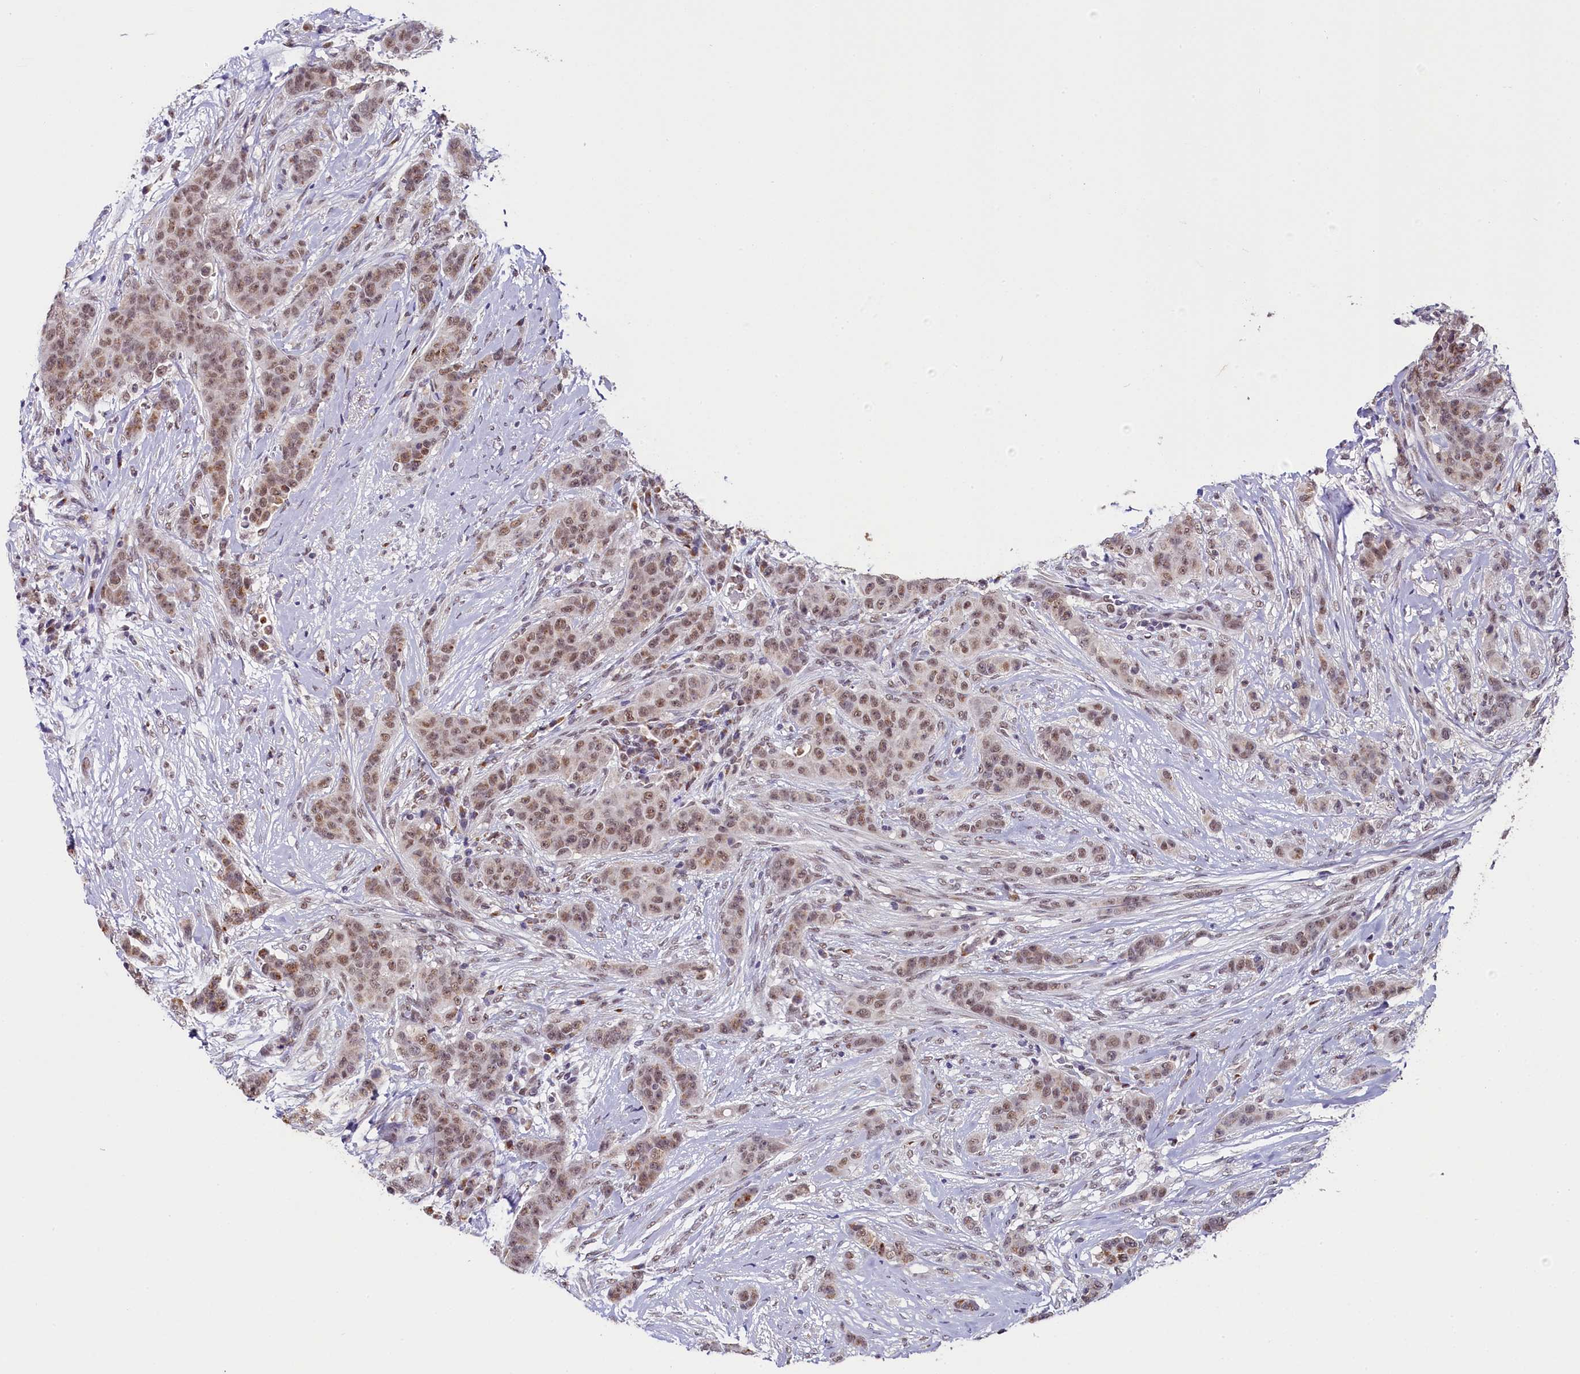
{"staining": {"intensity": "moderate", "quantity": ">75%", "location": "nuclear"}, "tissue": "breast cancer", "cell_type": "Tumor cells", "image_type": "cancer", "snomed": [{"axis": "morphology", "description": "Duct carcinoma"}, {"axis": "topography", "description": "Breast"}], "caption": "The histopathology image shows immunohistochemical staining of breast intraductal carcinoma. There is moderate nuclear staining is appreciated in approximately >75% of tumor cells.", "gene": "NCBP1", "patient": {"sex": "female", "age": 40}}